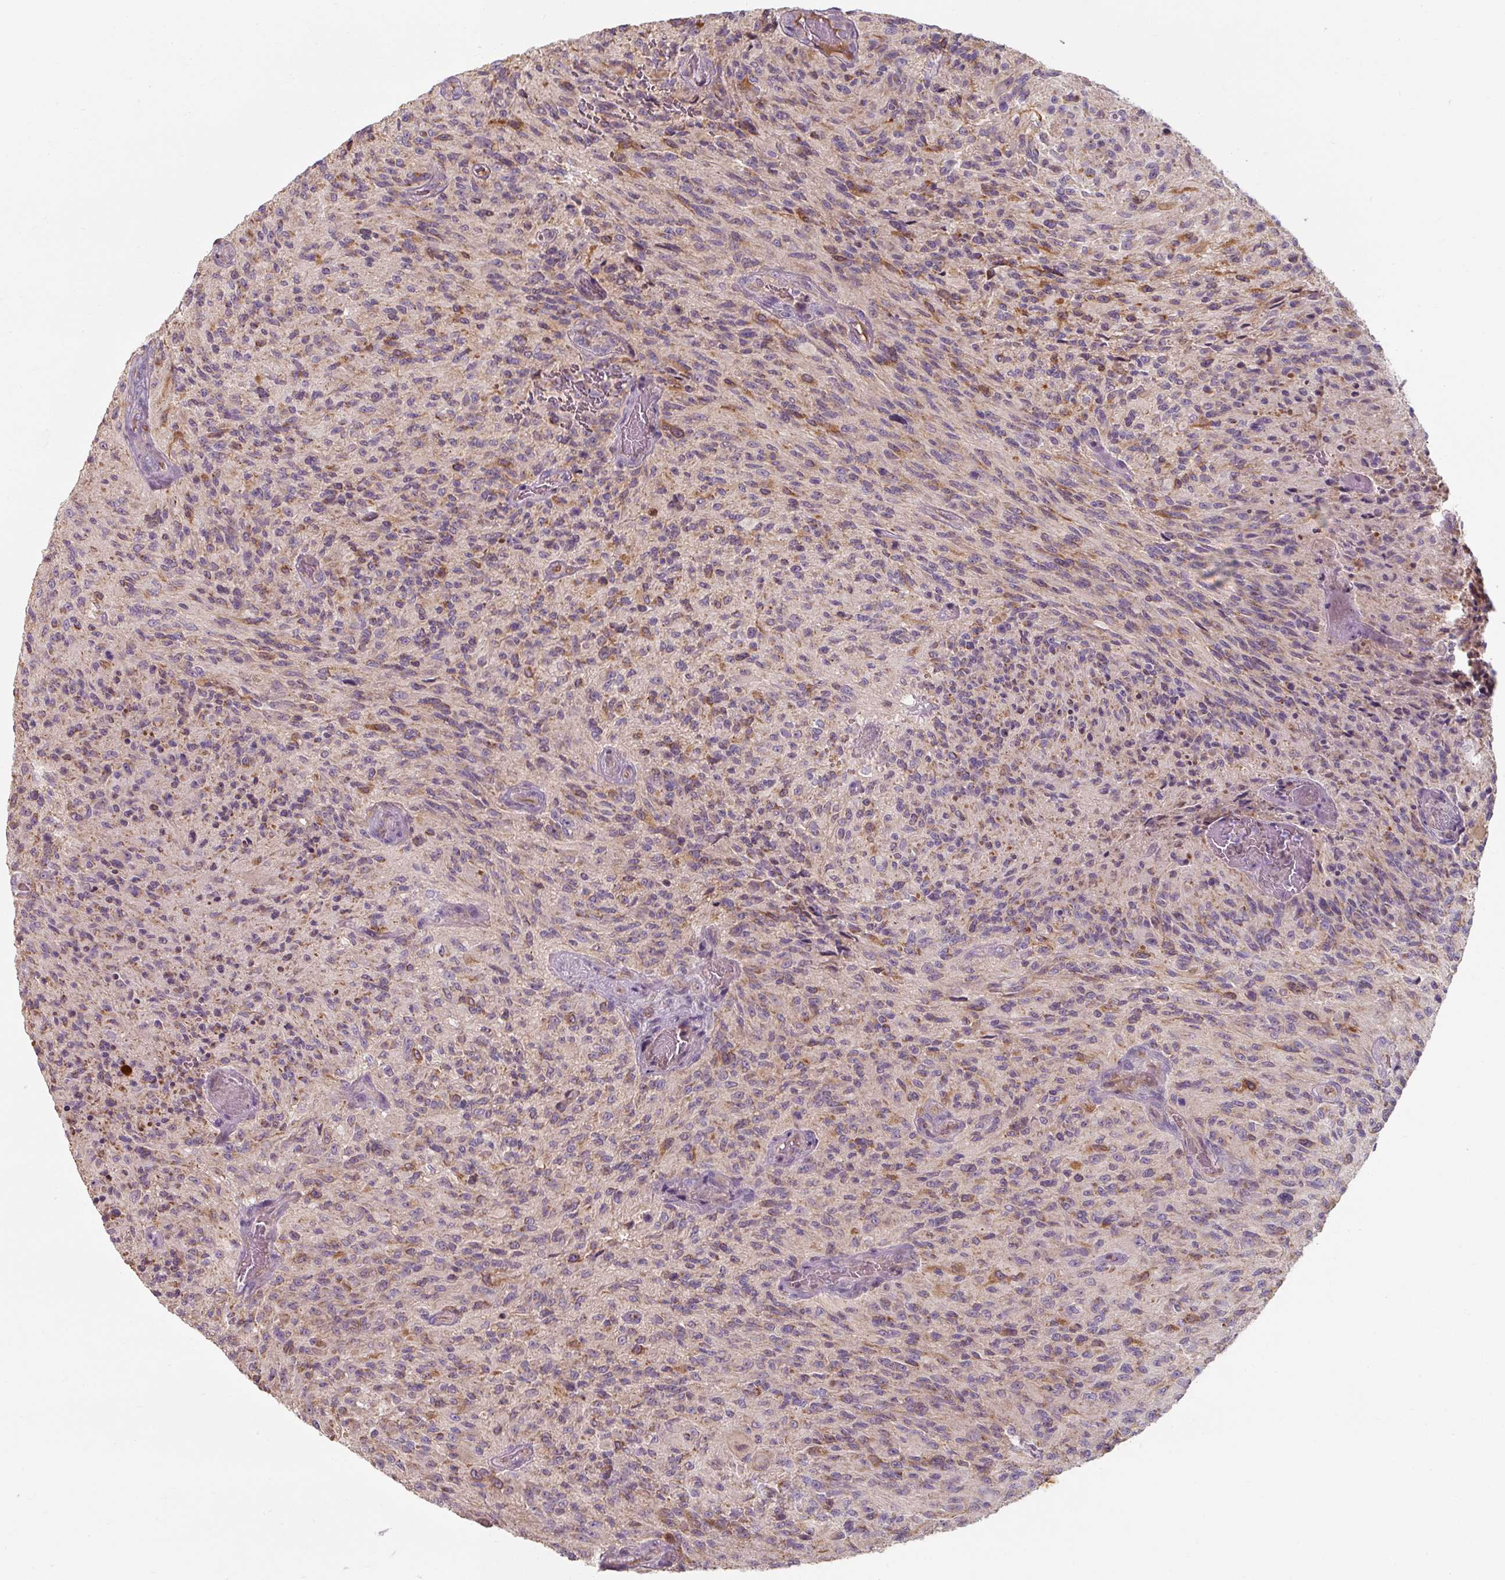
{"staining": {"intensity": "moderate", "quantity": "<25%", "location": "cytoplasmic/membranous"}, "tissue": "glioma", "cell_type": "Tumor cells", "image_type": "cancer", "snomed": [{"axis": "morphology", "description": "Normal tissue, NOS"}, {"axis": "morphology", "description": "Glioma, malignant, High grade"}, {"axis": "topography", "description": "Cerebral cortex"}], "caption": "DAB (3,3'-diaminobenzidine) immunohistochemical staining of human glioma exhibits moderate cytoplasmic/membranous protein staining in about <25% of tumor cells.", "gene": "TSEN54", "patient": {"sex": "male", "age": 56}}